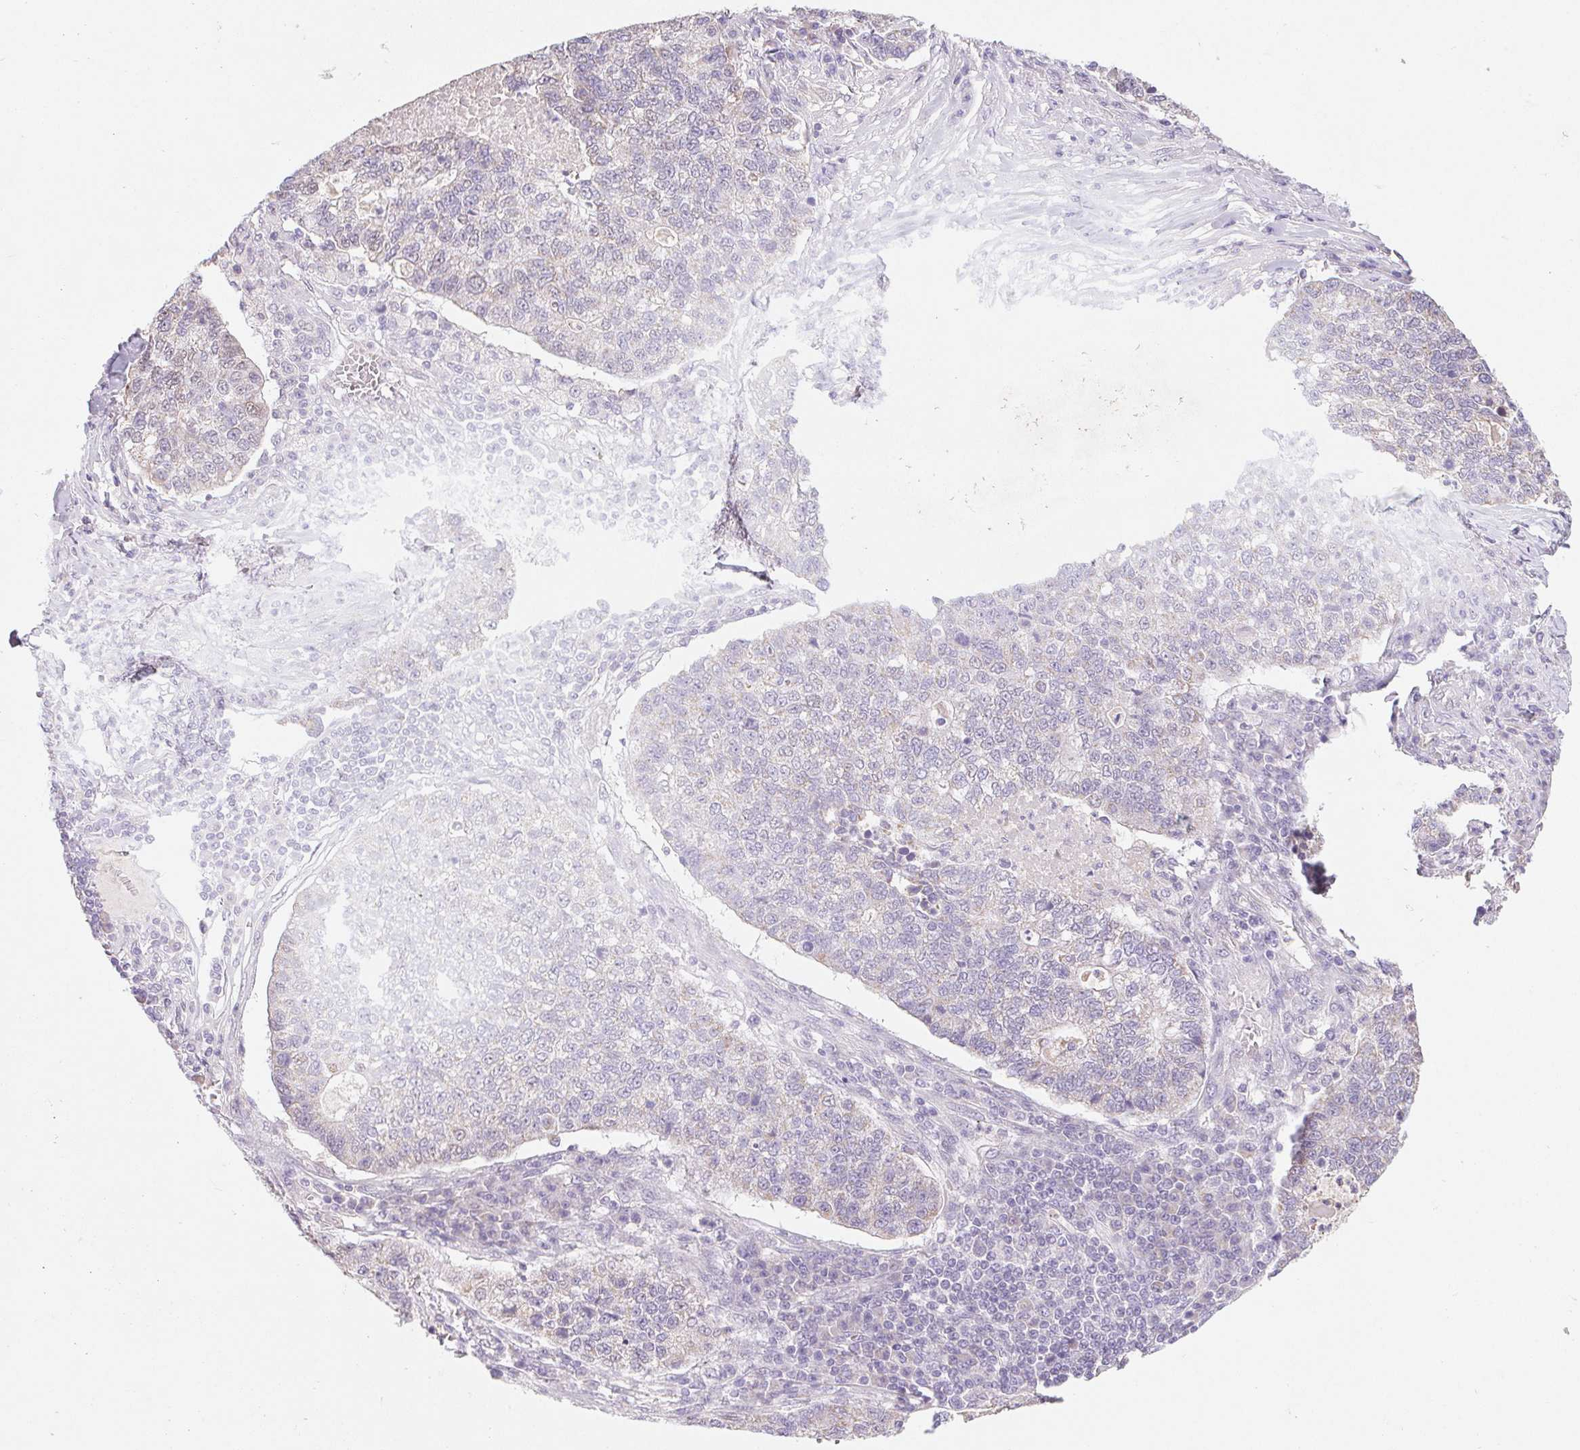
{"staining": {"intensity": "weak", "quantity": "<25%", "location": "cytoplasmic/membranous"}, "tissue": "lung cancer", "cell_type": "Tumor cells", "image_type": "cancer", "snomed": [{"axis": "morphology", "description": "Adenocarcinoma, NOS"}, {"axis": "topography", "description": "Lung"}], "caption": "An immunohistochemistry micrograph of lung cancer is shown. There is no staining in tumor cells of lung cancer.", "gene": "DPPA5", "patient": {"sex": "male", "age": 57}}